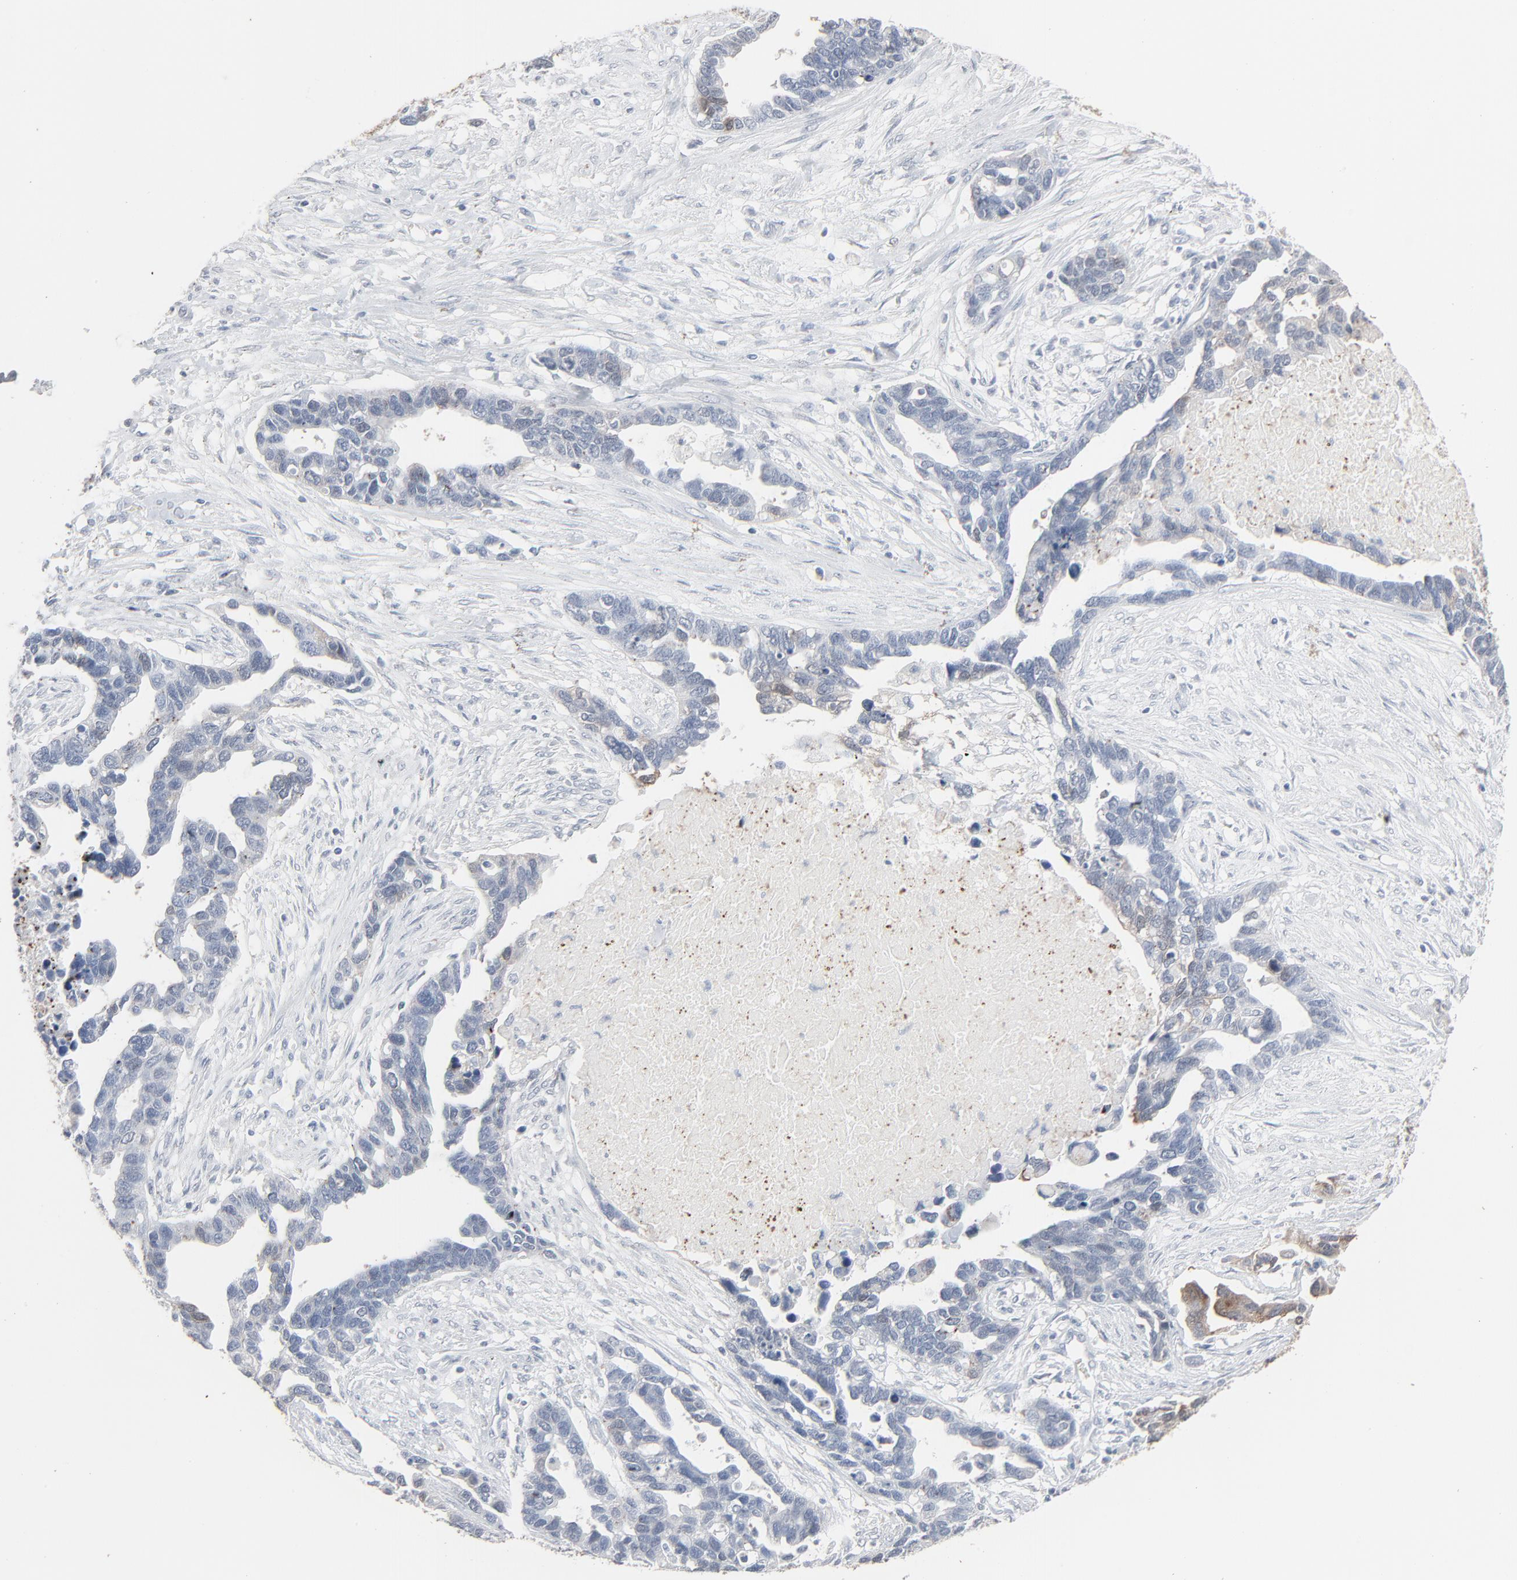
{"staining": {"intensity": "weak", "quantity": "<25%", "location": "cytoplasmic/membranous"}, "tissue": "ovarian cancer", "cell_type": "Tumor cells", "image_type": "cancer", "snomed": [{"axis": "morphology", "description": "Cystadenocarcinoma, serous, NOS"}, {"axis": "topography", "description": "Ovary"}], "caption": "The histopathology image exhibits no significant staining in tumor cells of serous cystadenocarcinoma (ovarian).", "gene": "PHGDH", "patient": {"sex": "female", "age": 54}}